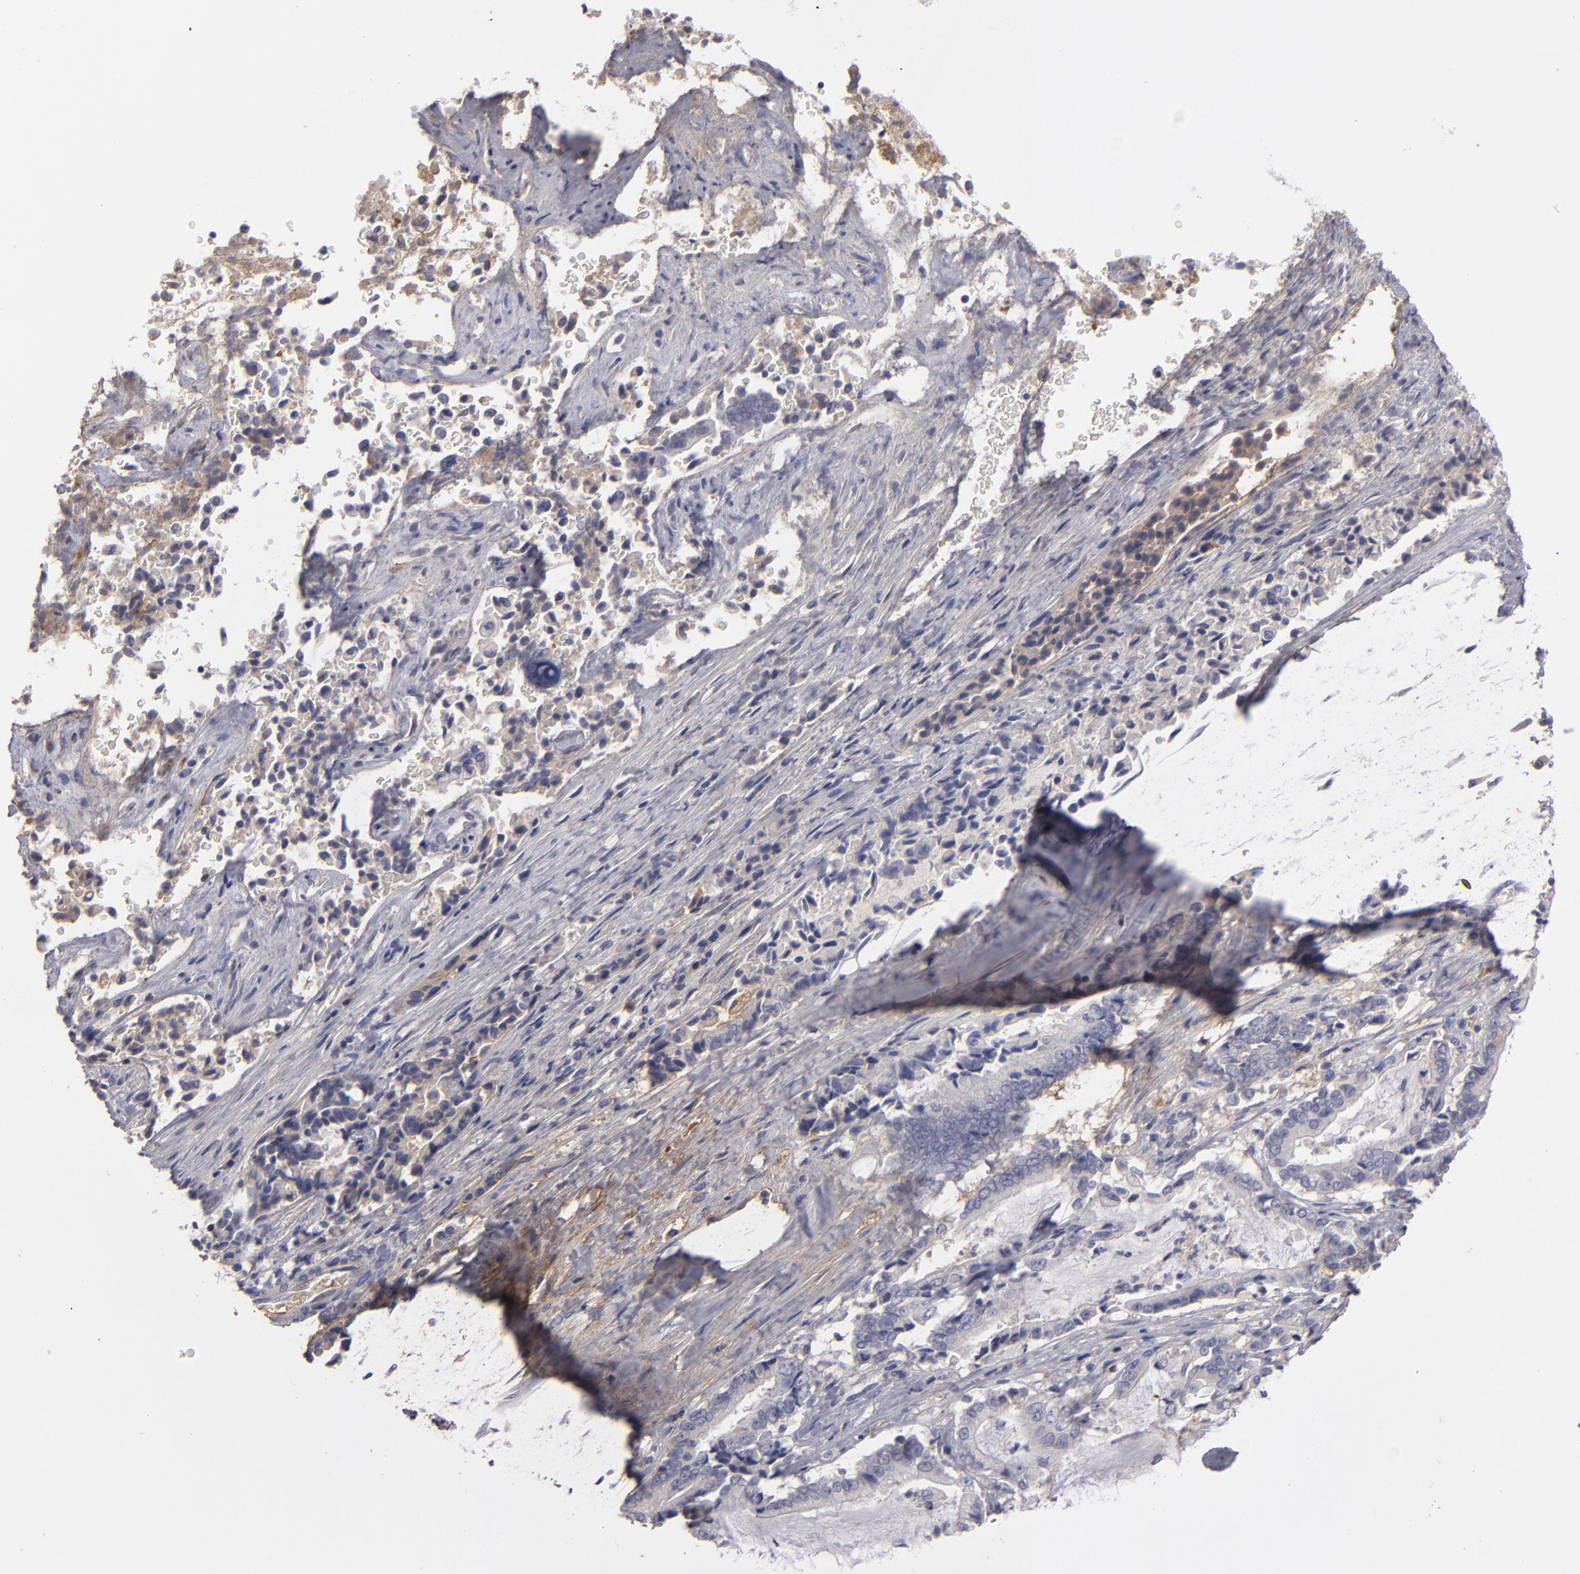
{"staining": {"intensity": "negative", "quantity": "none", "location": "none"}, "tissue": "liver cancer", "cell_type": "Tumor cells", "image_type": "cancer", "snomed": [{"axis": "morphology", "description": "Cholangiocarcinoma"}, {"axis": "topography", "description": "Liver"}], "caption": "Tumor cells are negative for brown protein staining in liver cholangiocarcinoma.", "gene": "FBLN1", "patient": {"sex": "male", "age": 57}}